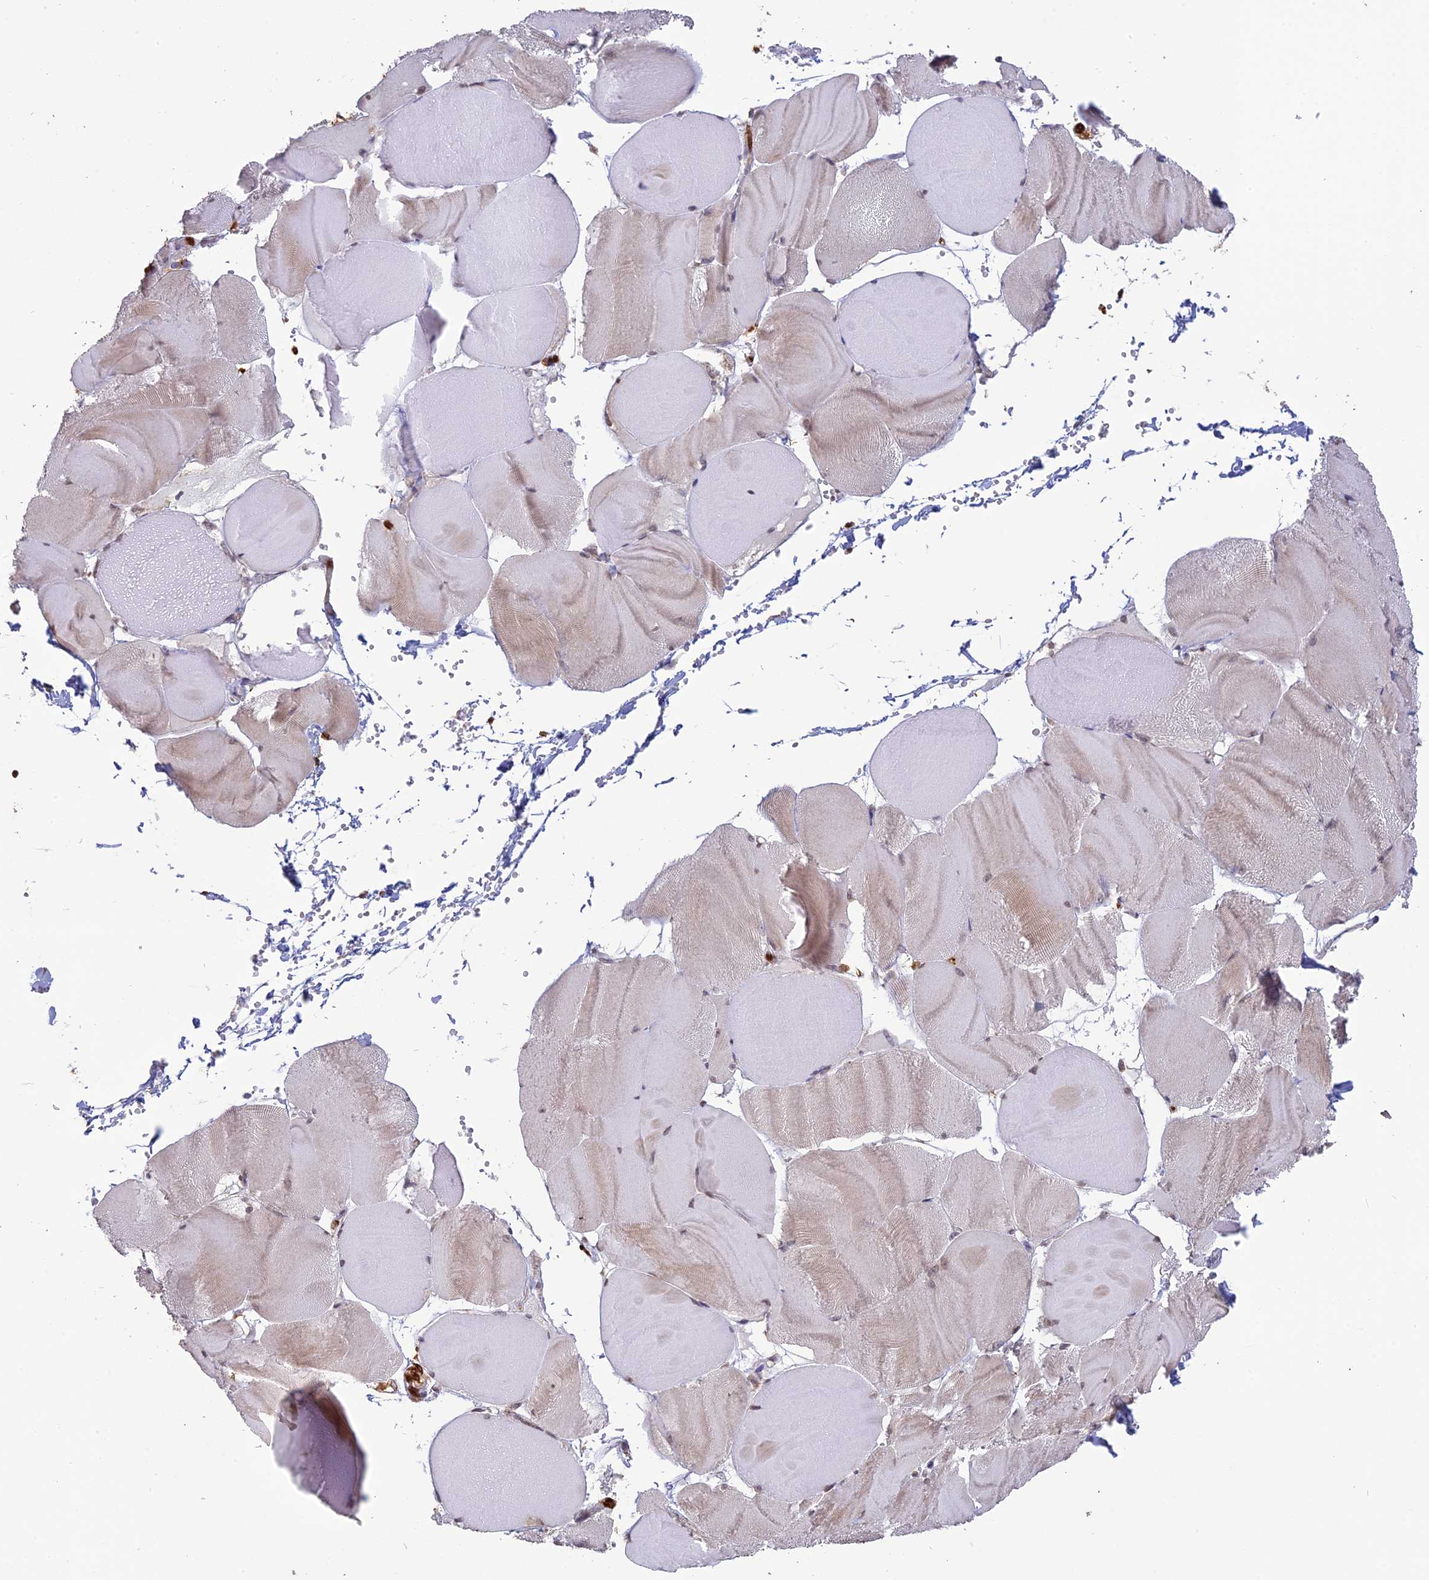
{"staining": {"intensity": "weak", "quantity": "<25%", "location": "cytoplasmic/membranous"}, "tissue": "skeletal muscle", "cell_type": "Myocytes", "image_type": "normal", "snomed": [{"axis": "morphology", "description": "Normal tissue, NOS"}, {"axis": "morphology", "description": "Basal cell carcinoma"}, {"axis": "topography", "description": "Skeletal muscle"}], "caption": "Protein analysis of unremarkable skeletal muscle exhibits no significant expression in myocytes. (DAB (3,3'-diaminobenzidine) immunohistochemistry (IHC) with hematoxylin counter stain).", "gene": "APOBR", "patient": {"sex": "female", "age": 64}}